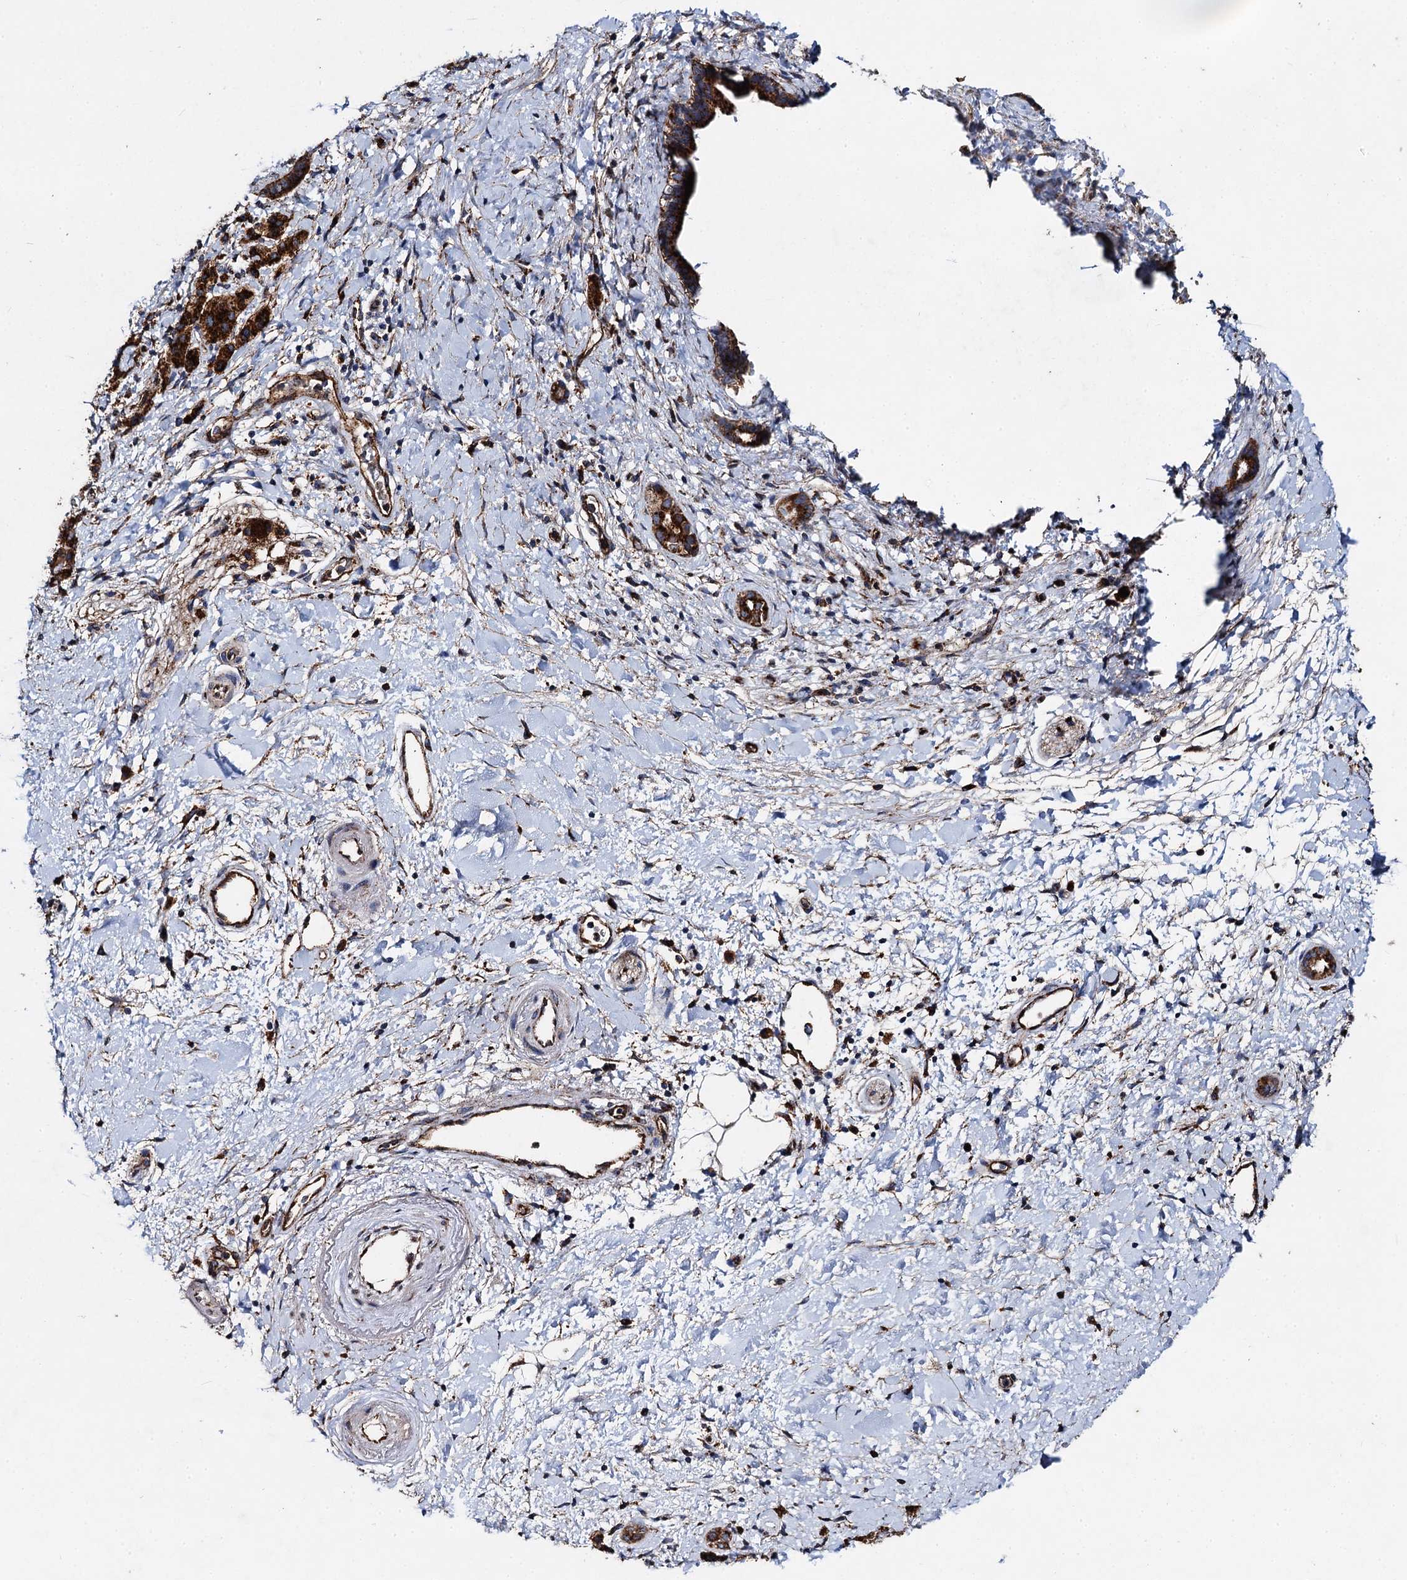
{"staining": {"intensity": "strong", "quantity": ">75%", "location": "cytoplasmic/membranous"}, "tissue": "pancreatic cancer", "cell_type": "Tumor cells", "image_type": "cancer", "snomed": [{"axis": "morphology", "description": "Normal tissue, NOS"}, {"axis": "morphology", "description": "Adenocarcinoma, NOS"}, {"axis": "topography", "description": "Pancreas"}, {"axis": "topography", "description": "Peripheral nerve tissue"}], "caption": "Immunohistochemical staining of human pancreatic cancer (adenocarcinoma) reveals strong cytoplasmic/membranous protein staining in approximately >75% of tumor cells. The protein is stained brown, and the nuclei are stained in blue (DAB IHC with brightfield microscopy, high magnification).", "gene": "GBA1", "patient": {"sex": "female", "age": 77}}